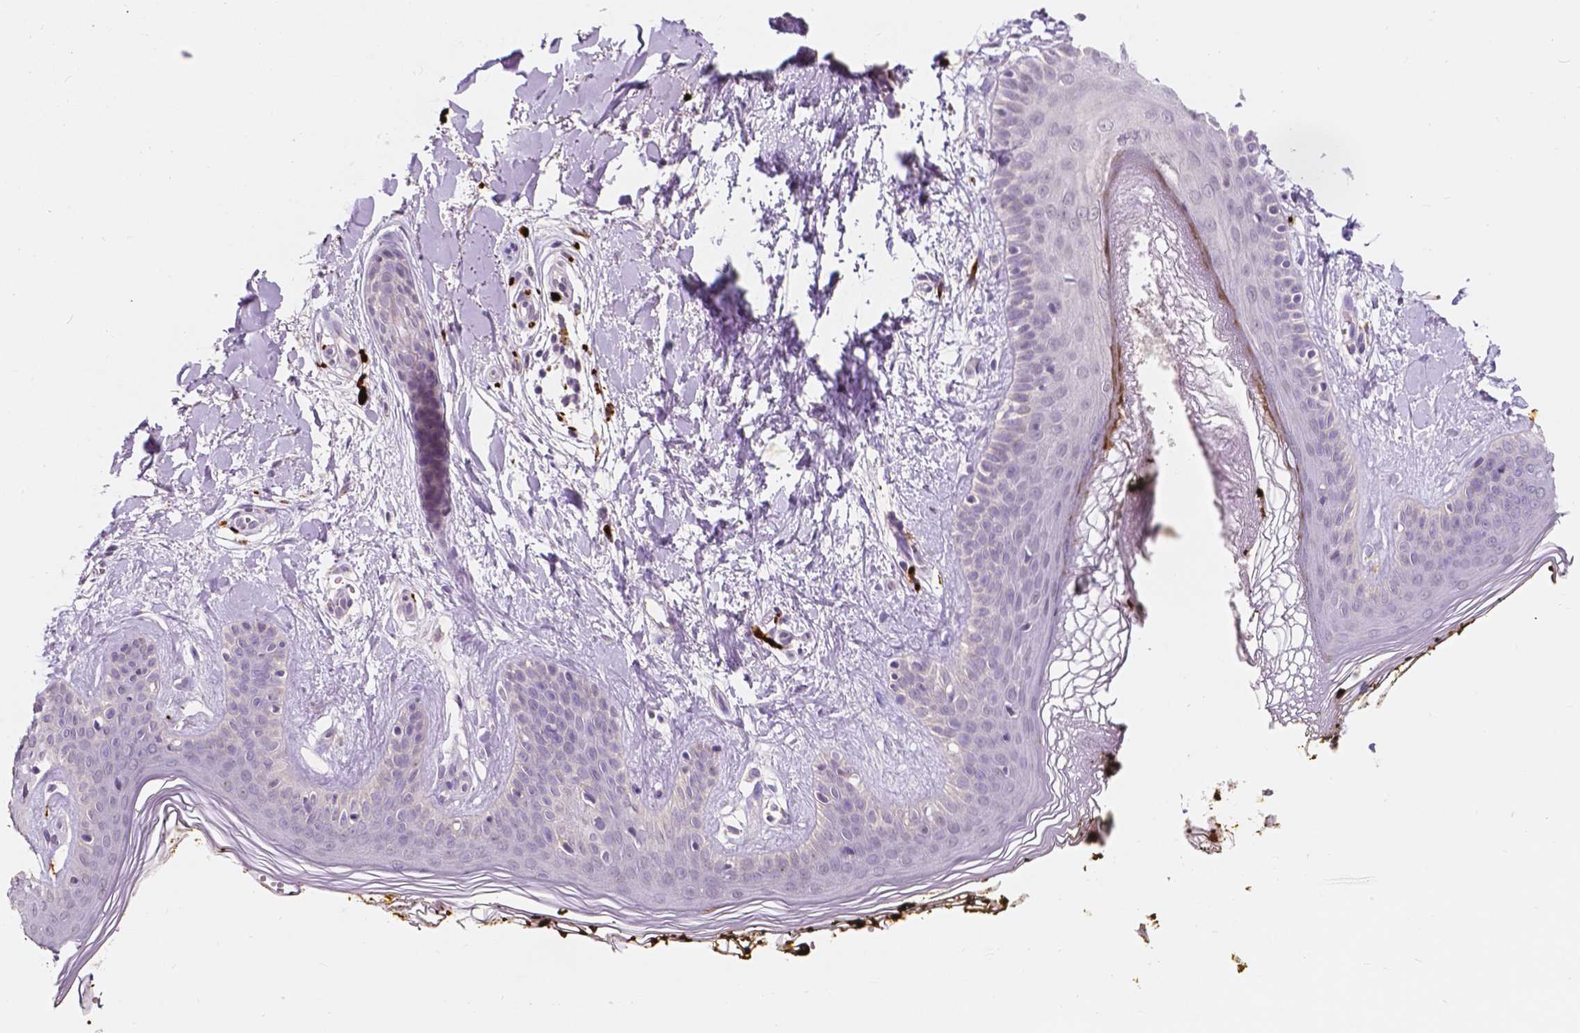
{"staining": {"intensity": "negative", "quantity": "none", "location": "none"}, "tissue": "skin", "cell_type": "Fibroblasts", "image_type": "normal", "snomed": [{"axis": "morphology", "description": "Normal tissue, NOS"}, {"axis": "topography", "description": "Skin"}], "caption": "High power microscopy histopathology image of an immunohistochemistry photomicrograph of unremarkable skin, revealing no significant staining in fibroblasts.", "gene": "SIRT2", "patient": {"sex": "female", "age": 34}}